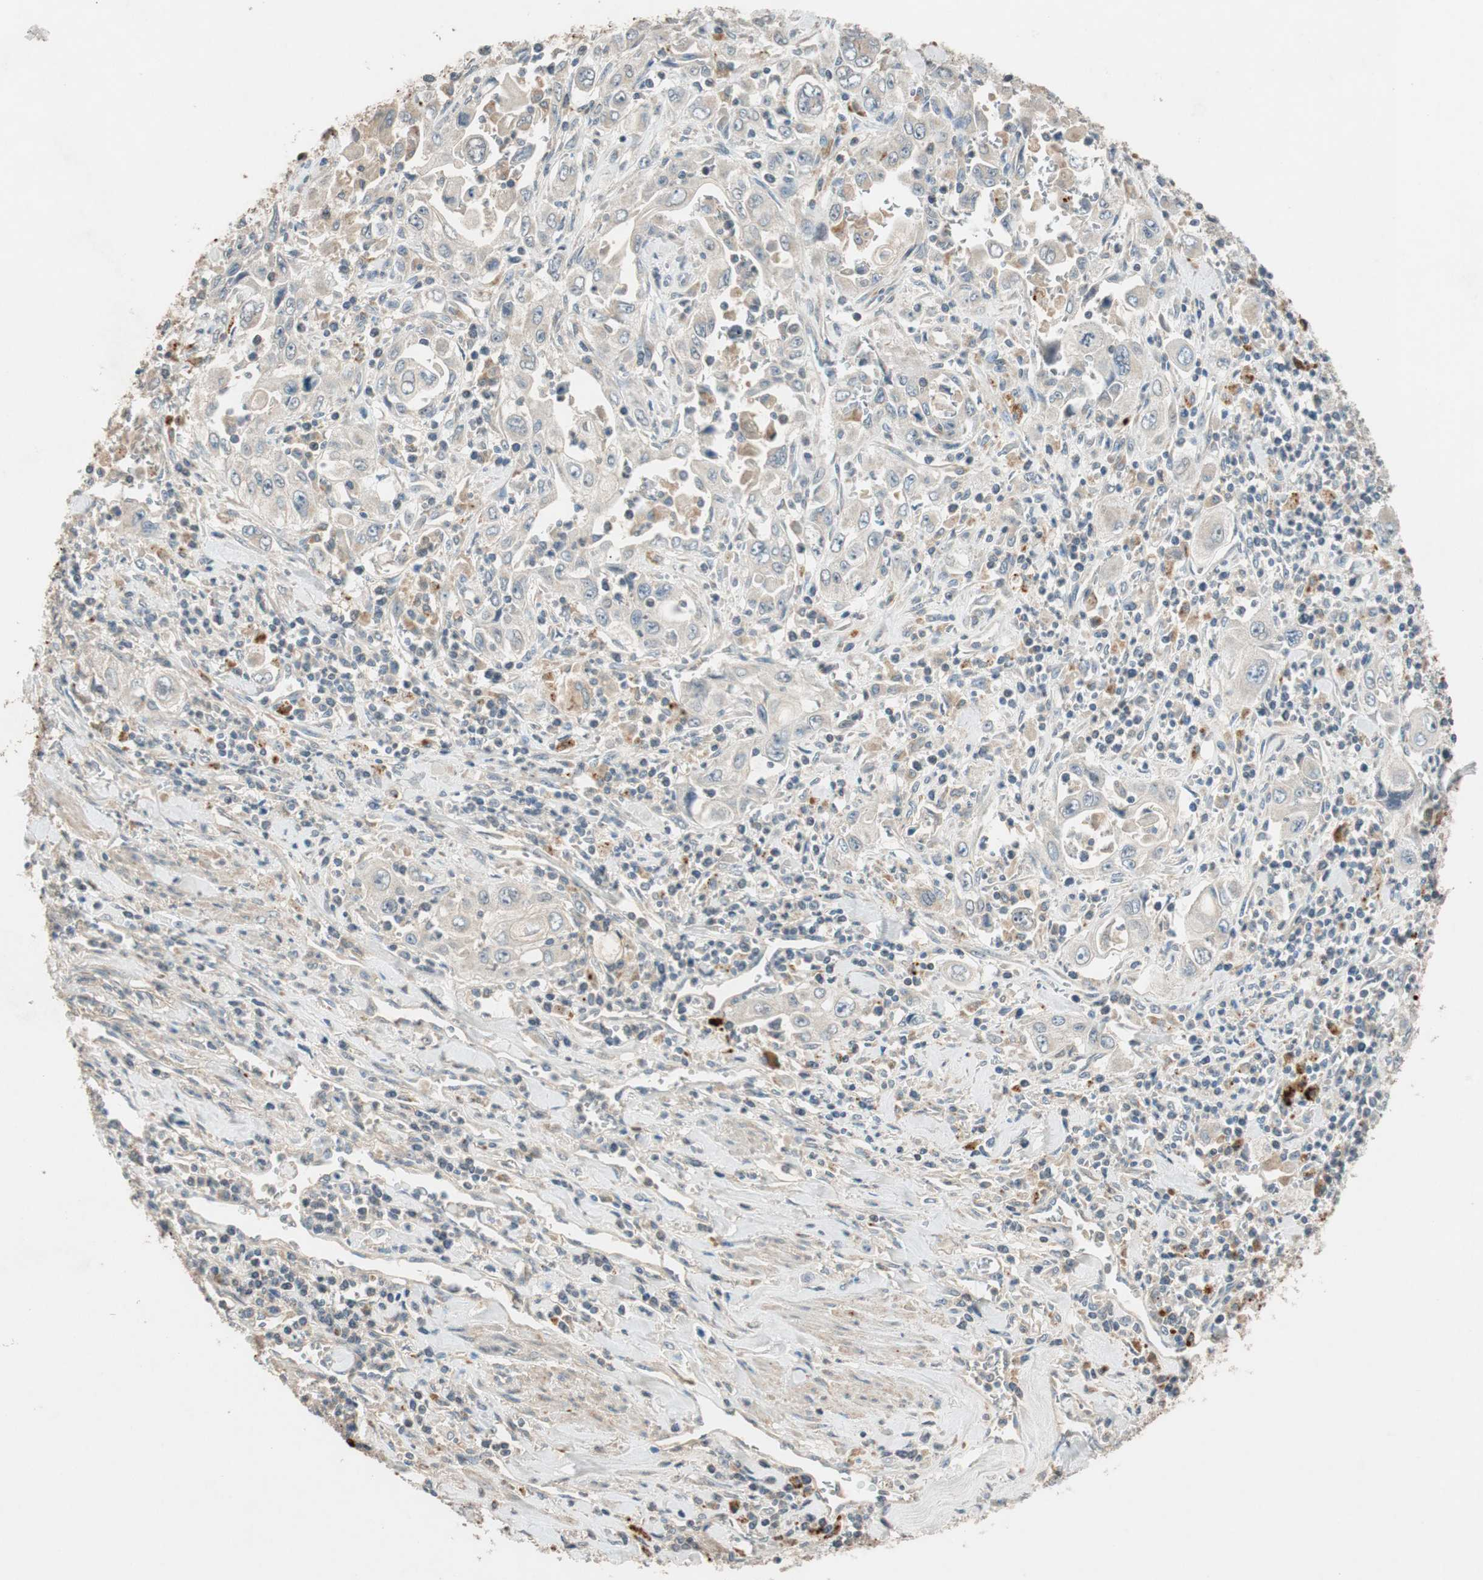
{"staining": {"intensity": "weak", "quantity": ">75%", "location": "cytoplasmic/membranous"}, "tissue": "pancreatic cancer", "cell_type": "Tumor cells", "image_type": "cancer", "snomed": [{"axis": "morphology", "description": "Adenocarcinoma, NOS"}, {"axis": "topography", "description": "Pancreas"}], "caption": "Tumor cells exhibit low levels of weak cytoplasmic/membranous positivity in about >75% of cells in human pancreatic adenocarcinoma. (DAB (3,3'-diaminobenzidine) = brown stain, brightfield microscopy at high magnification).", "gene": "GLB1", "patient": {"sex": "male", "age": 70}}